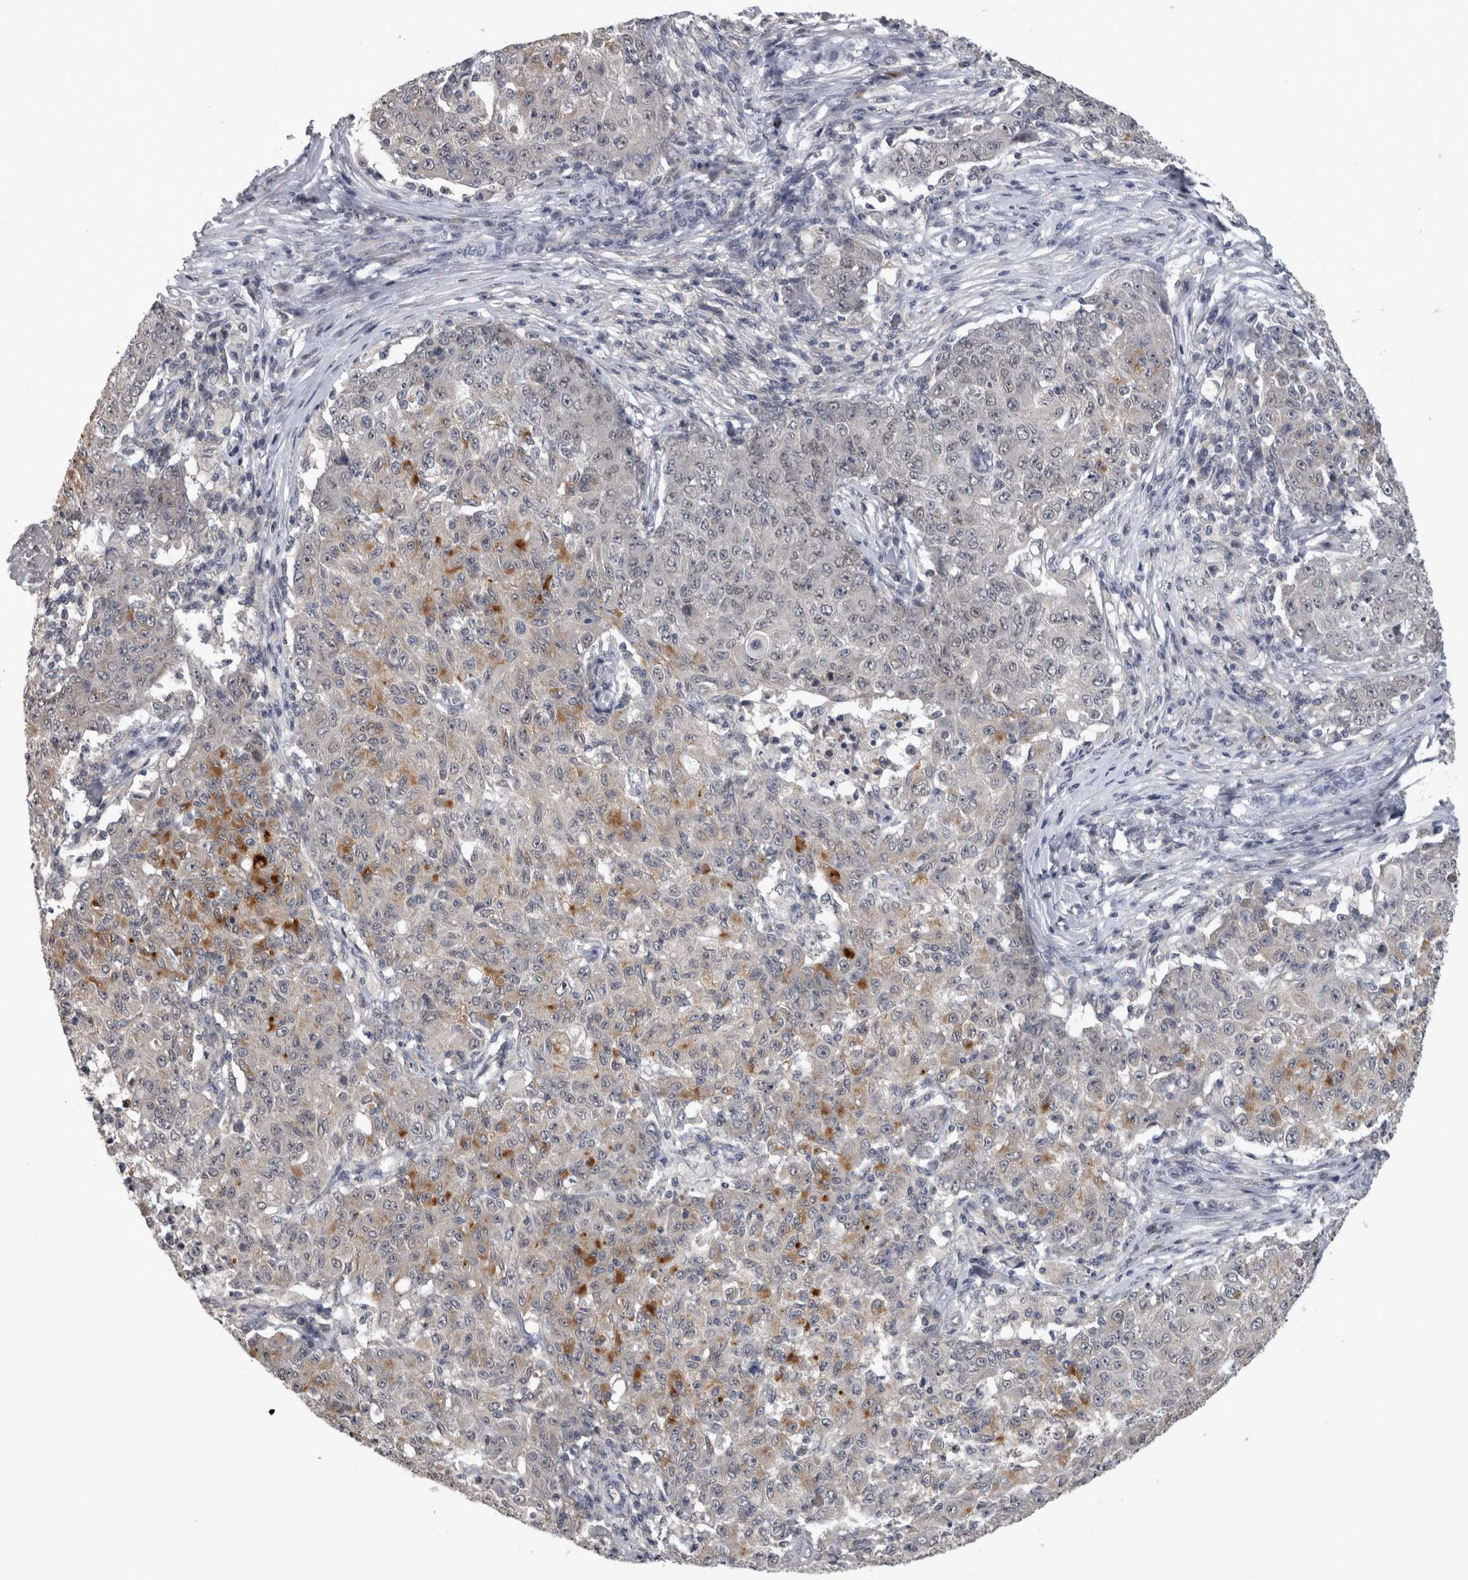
{"staining": {"intensity": "moderate", "quantity": "<25%", "location": "cytoplasmic/membranous"}, "tissue": "ovarian cancer", "cell_type": "Tumor cells", "image_type": "cancer", "snomed": [{"axis": "morphology", "description": "Carcinoma, endometroid"}, {"axis": "topography", "description": "Ovary"}], "caption": "Moderate cytoplasmic/membranous protein staining is present in about <25% of tumor cells in ovarian endometroid carcinoma.", "gene": "ZNF114", "patient": {"sex": "female", "age": 42}}